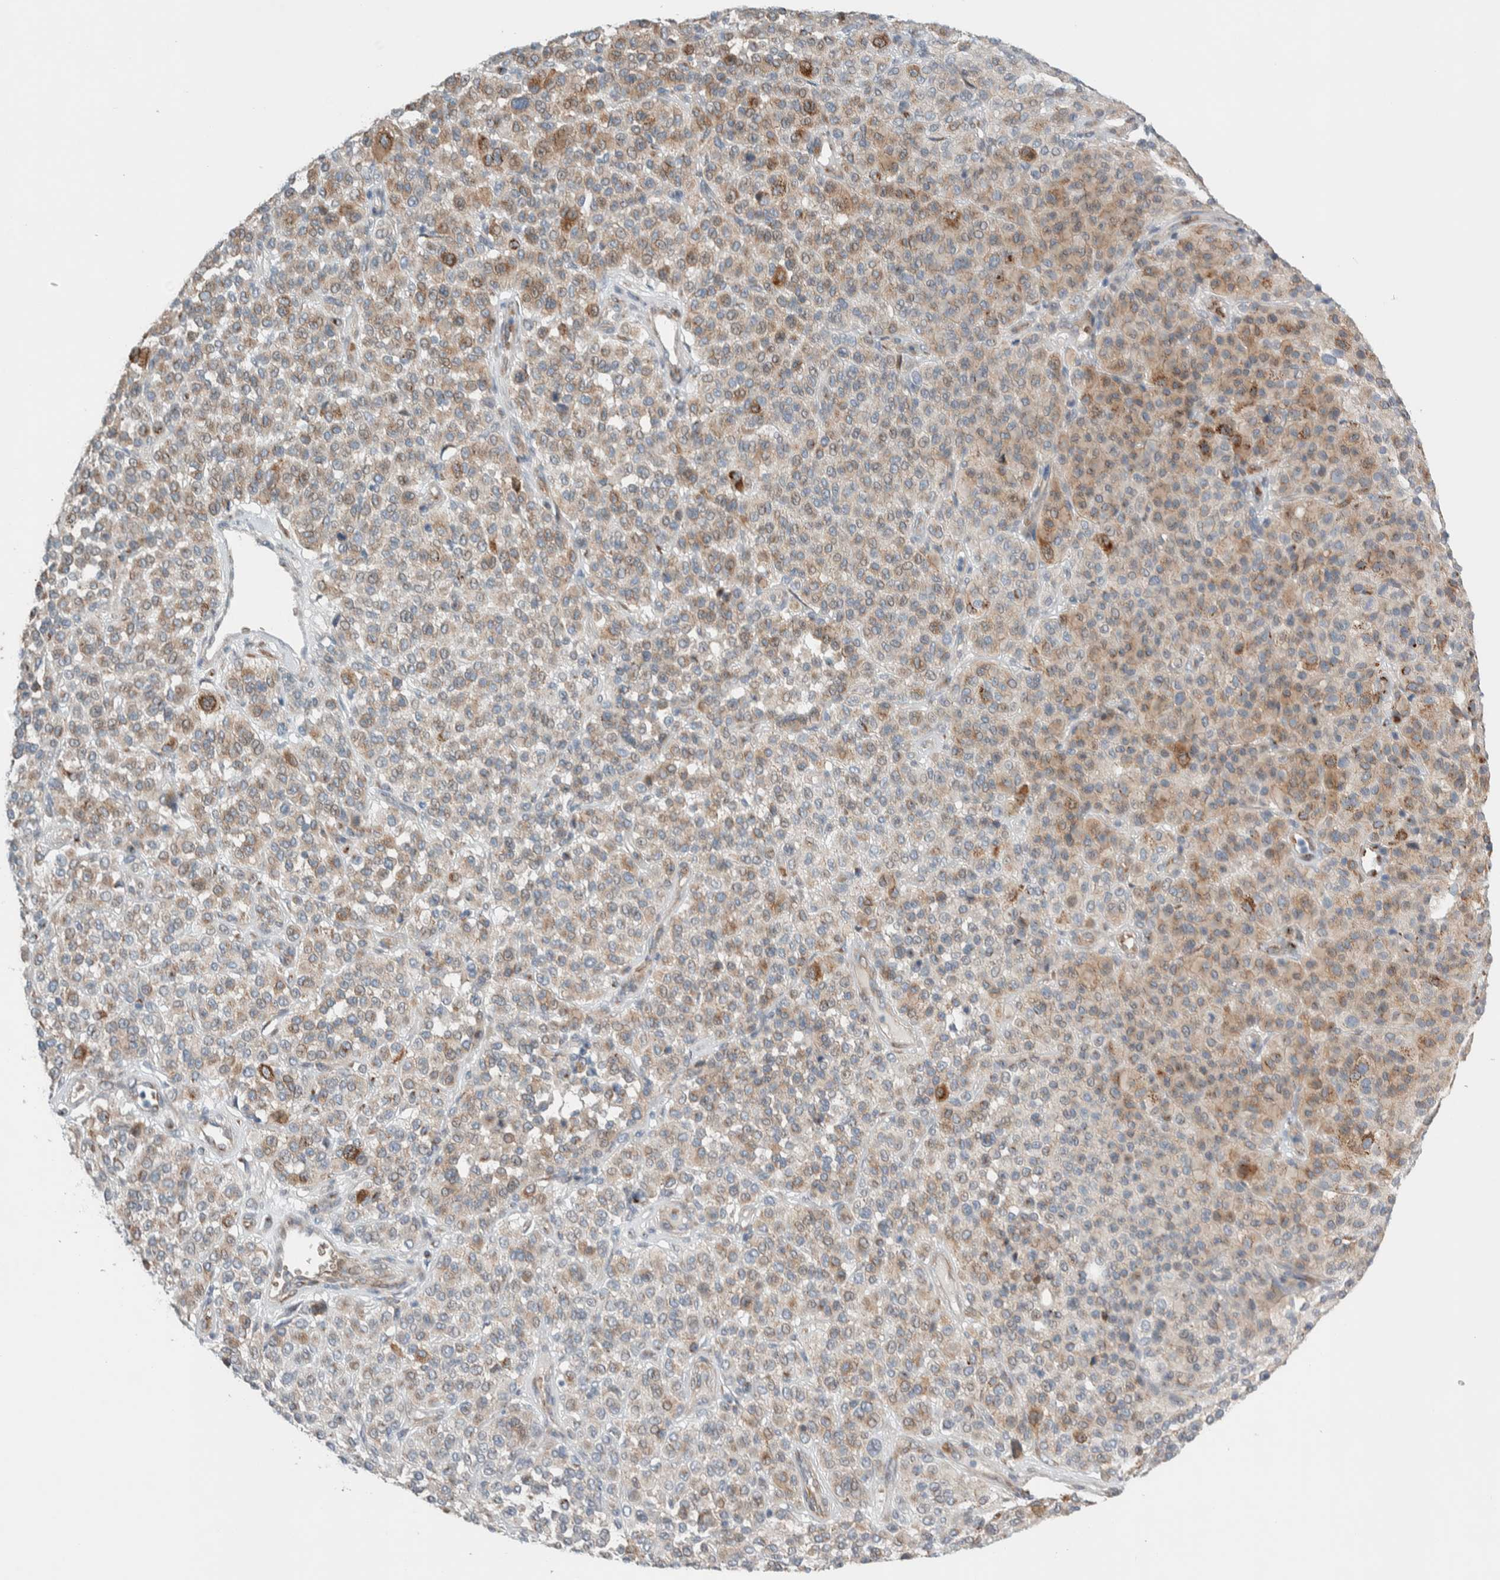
{"staining": {"intensity": "moderate", "quantity": "25%-75%", "location": "cytoplasmic/membranous"}, "tissue": "melanoma", "cell_type": "Tumor cells", "image_type": "cancer", "snomed": [{"axis": "morphology", "description": "Malignant melanoma, Metastatic site"}, {"axis": "topography", "description": "Pancreas"}], "caption": "Immunohistochemistry (IHC) image of melanoma stained for a protein (brown), which displays medium levels of moderate cytoplasmic/membranous staining in about 25%-75% of tumor cells.", "gene": "SLC38A10", "patient": {"sex": "female", "age": 30}}